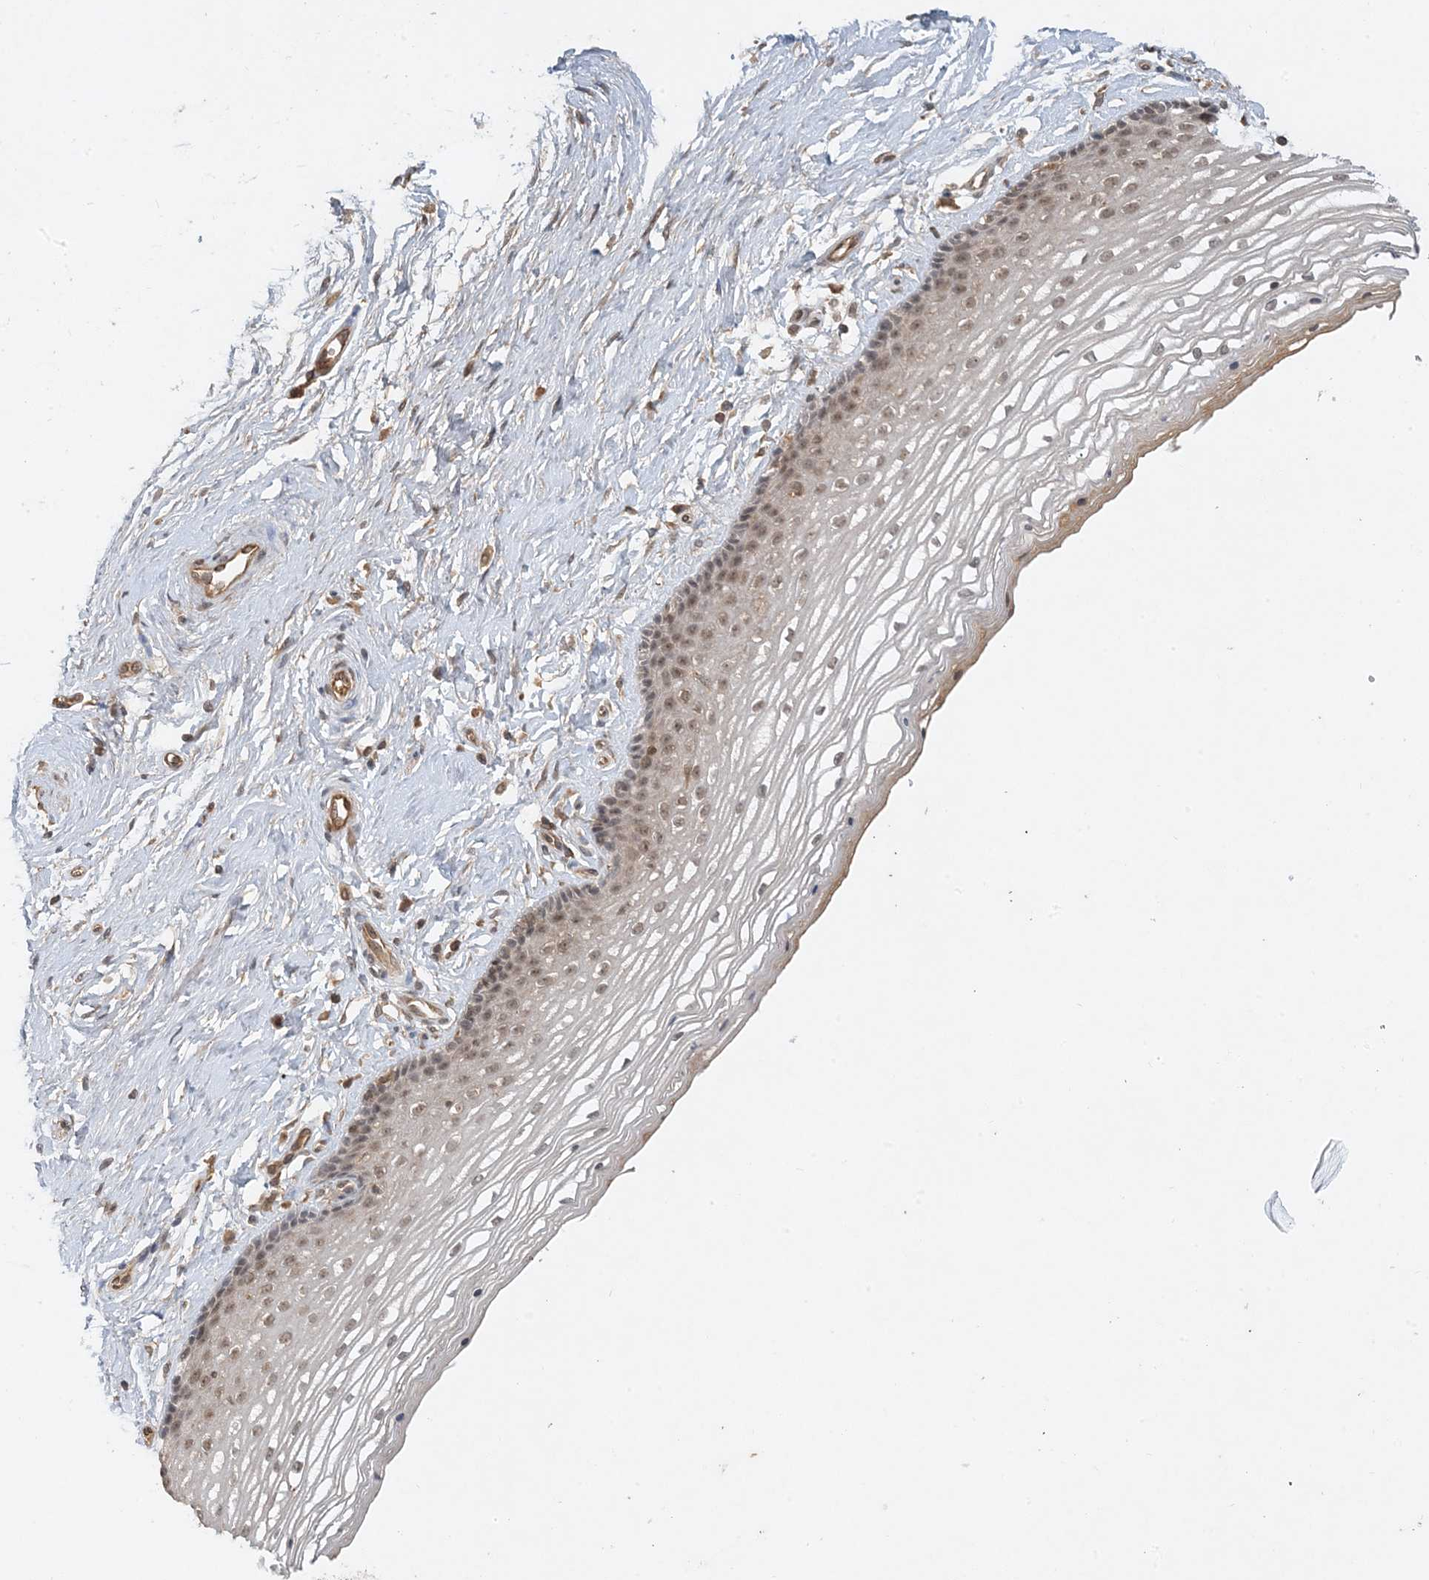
{"staining": {"intensity": "moderate", "quantity": "<25%", "location": "nuclear"}, "tissue": "vagina", "cell_type": "Squamous epithelial cells", "image_type": "normal", "snomed": [{"axis": "morphology", "description": "Normal tissue, NOS"}, {"axis": "topography", "description": "Vagina"}], "caption": "An image showing moderate nuclear positivity in approximately <25% of squamous epithelial cells in benign vagina, as visualized by brown immunohistochemical staining.", "gene": "ZCCHC4", "patient": {"sex": "female", "age": 46}}